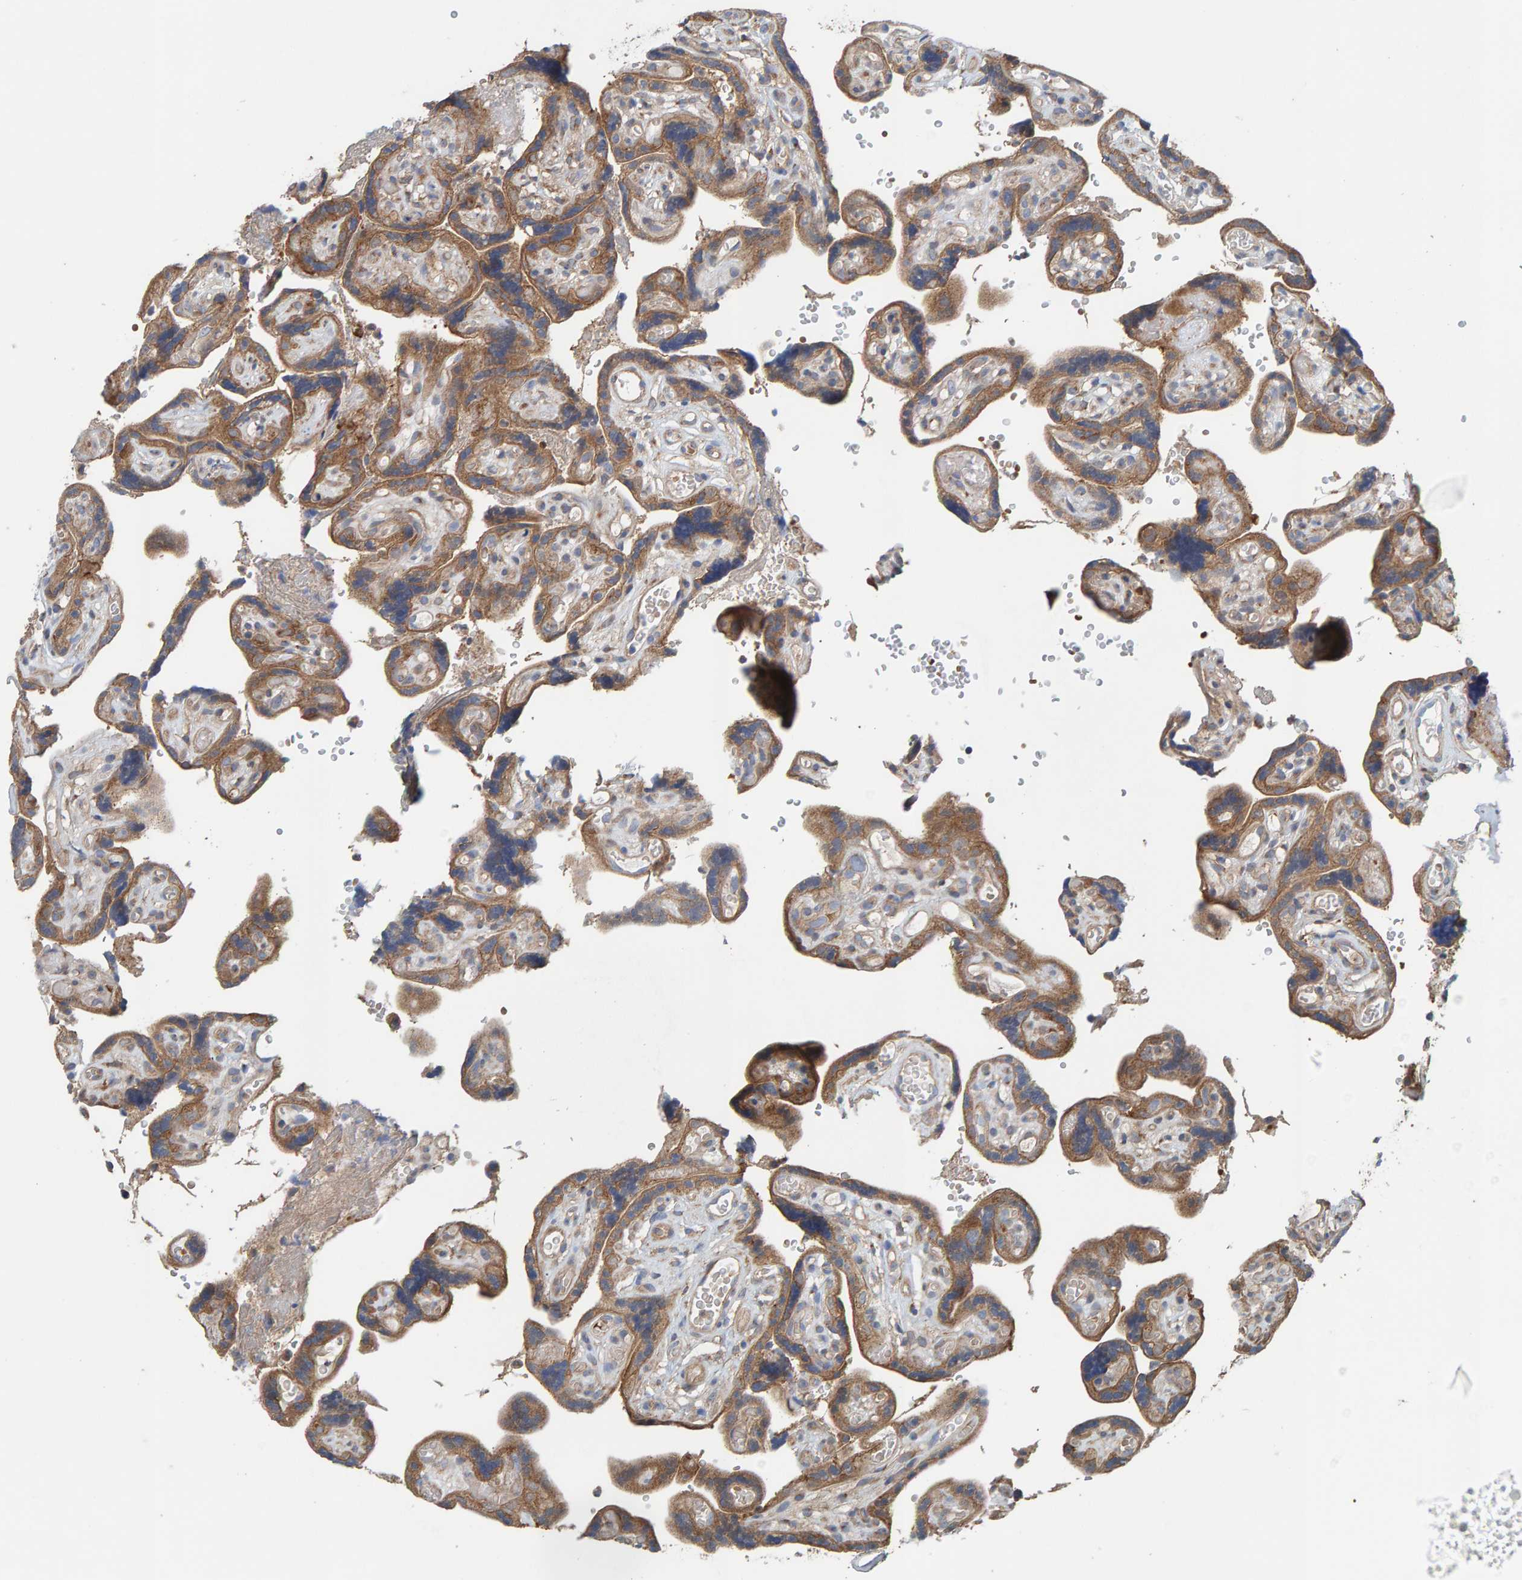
{"staining": {"intensity": "moderate", "quantity": ">75%", "location": "cytoplasmic/membranous"}, "tissue": "placenta", "cell_type": "Decidual cells", "image_type": "normal", "snomed": [{"axis": "morphology", "description": "Normal tissue, NOS"}, {"axis": "topography", "description": "Placenta"}], "caption": "A histopathology image of placenta stained for a protein reveals moderate cytoplasmic/membranous brown staining in decidual cells. The staining was performed using DAB (3,3'-diaminobenzidine) to visualize the protein expression in brown, while the nuclei were stained in blue with hematoxylin (Magnification: 20x).", "gene": "UBAP1", "patient": {"sex": "female", "age": 30}}